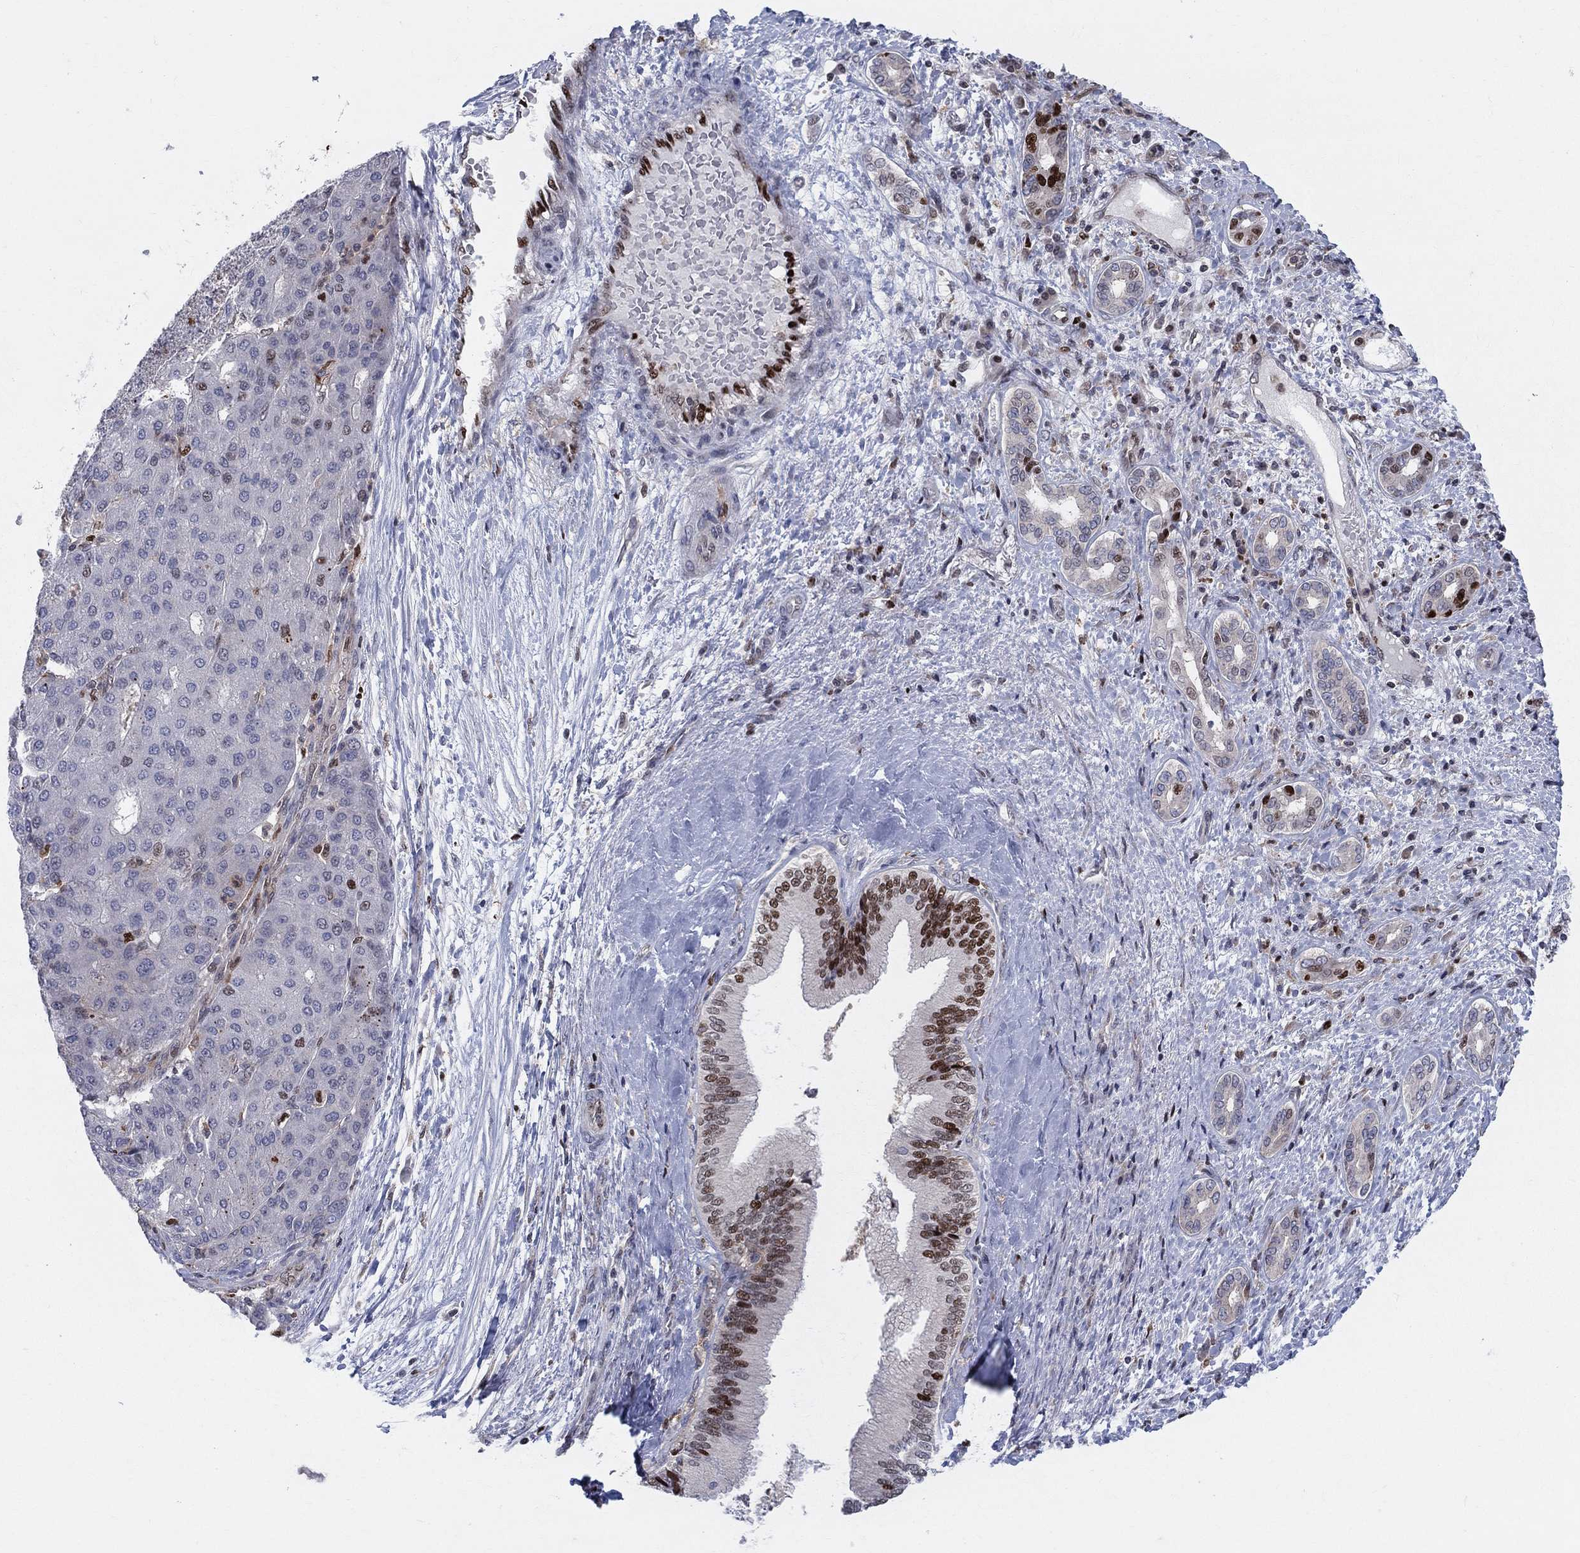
{"staining": {"intensity": "negative", "quantity": "none", "location": "none"}, "tissue": "liver cancer", "cell_type": "Tumor cells", "image_type": "cancer", "snomed": [{"axis": "morphology", "description": "Carcinoma, Hepatocellular, NOS"}, {"axis": "topography", "description": "Liver"}], "caption": "A high-resolution histopathology image shows immunohistochemistry staining of liver cancer, which reveals no significant expression in tumor cells.", "gene": "ZNHIT3", "patient": {"sex": "male", "age": 65}}